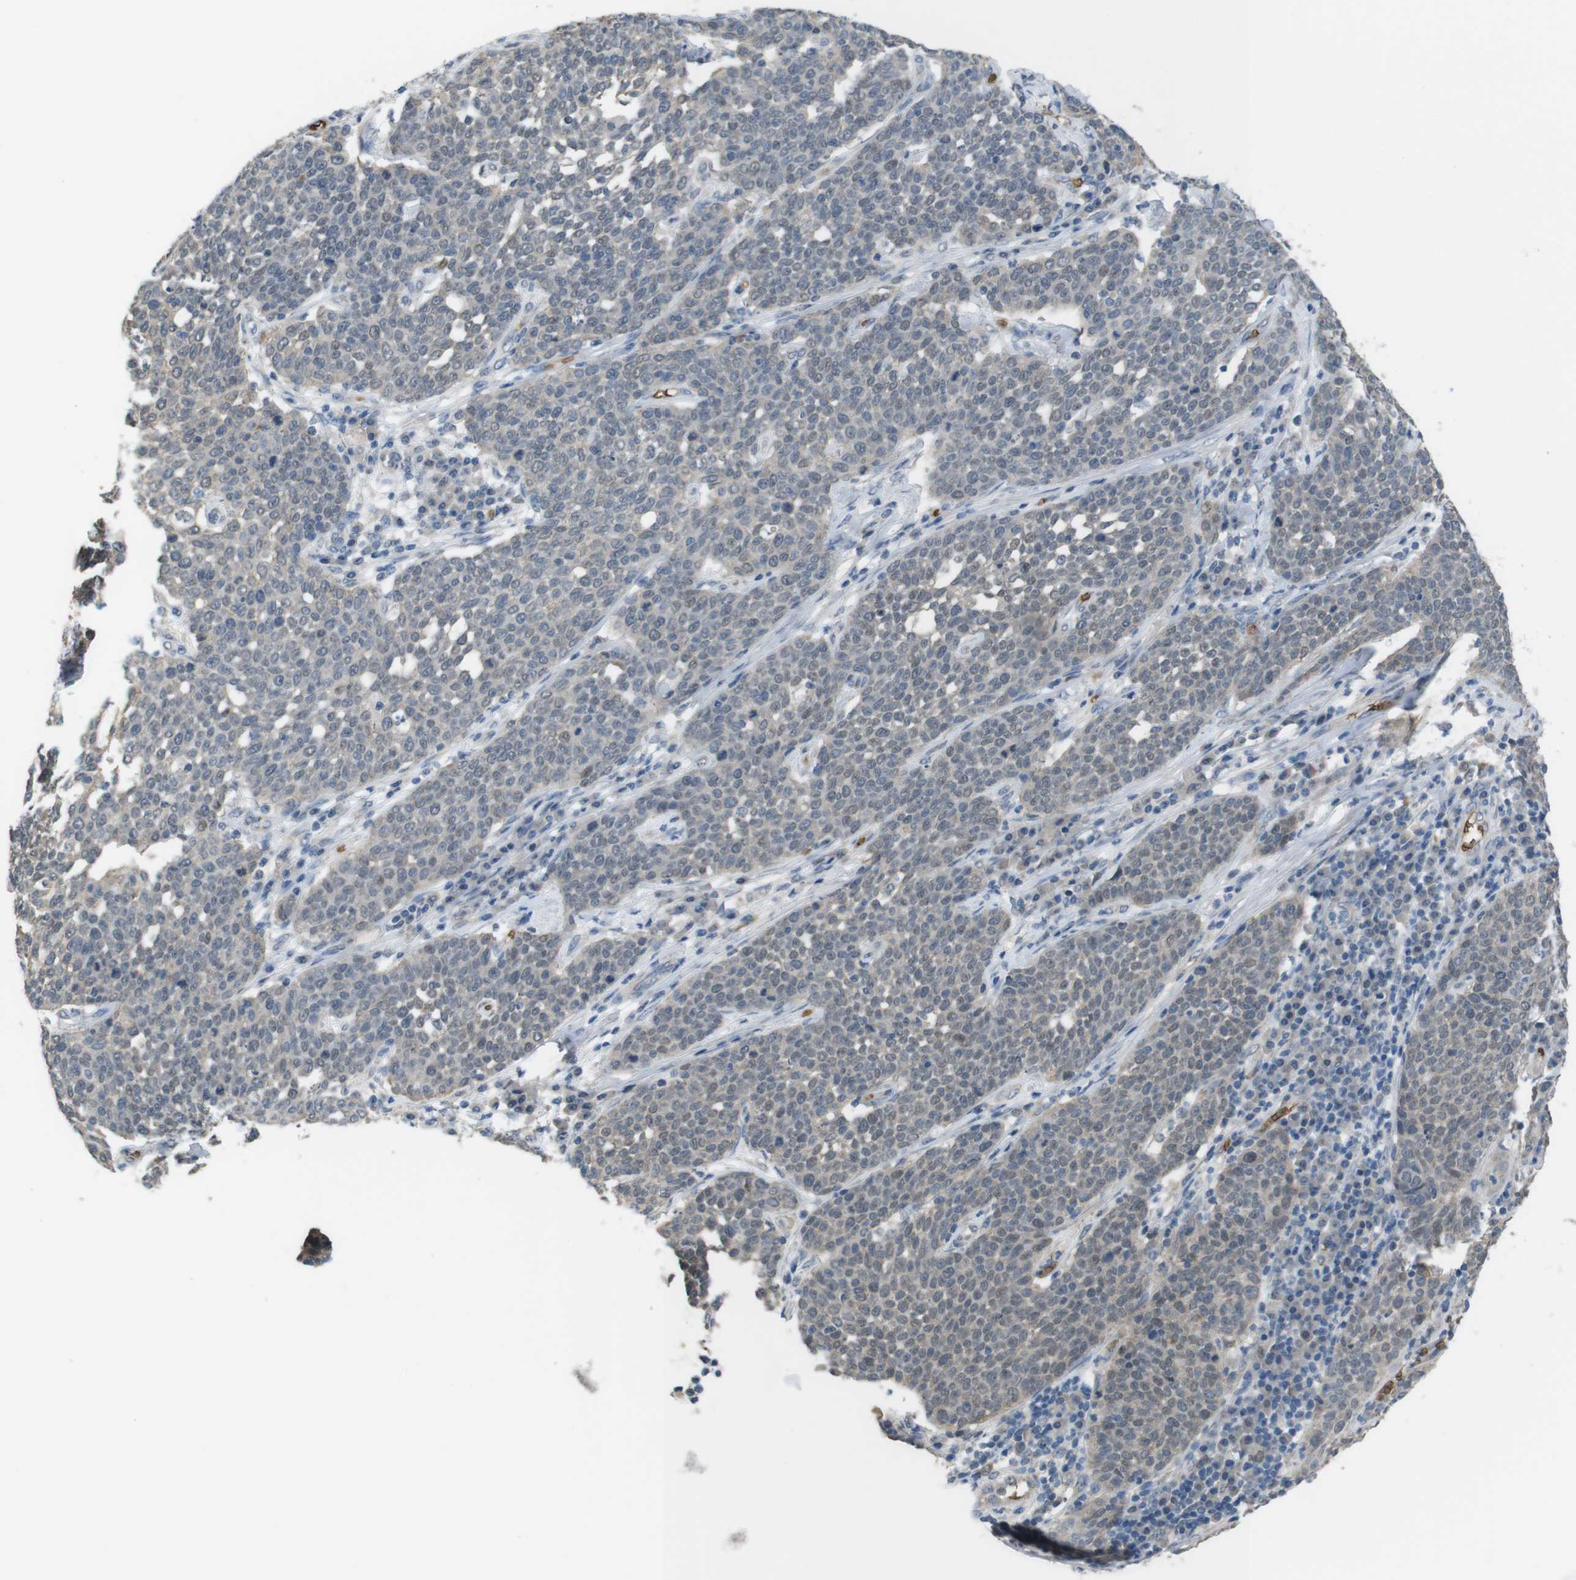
{"staining": {"intensity": "weak", "quantity": "25%-75%", "location": "cytoplasmic/membranous"}, "tissue": "cervical cancer", "cell_type": "Tumor cells", "image_type": "cancer", "snomed": [{"axis": "morphology", "description": "Squamous cell carcinoma, NOS"}, {"axis": "topography", "description": "Cervix"}], "caption": "A photomicrograph showing weak cytoplasmic/membranous positivity in approximately 25%-75% of tumor cells in squamous cell carcinoma (cervical), as visualized by brown immunohistochemical staining.", "gene": "GYPA", "patient": {"sex": "female", "age": 34}}